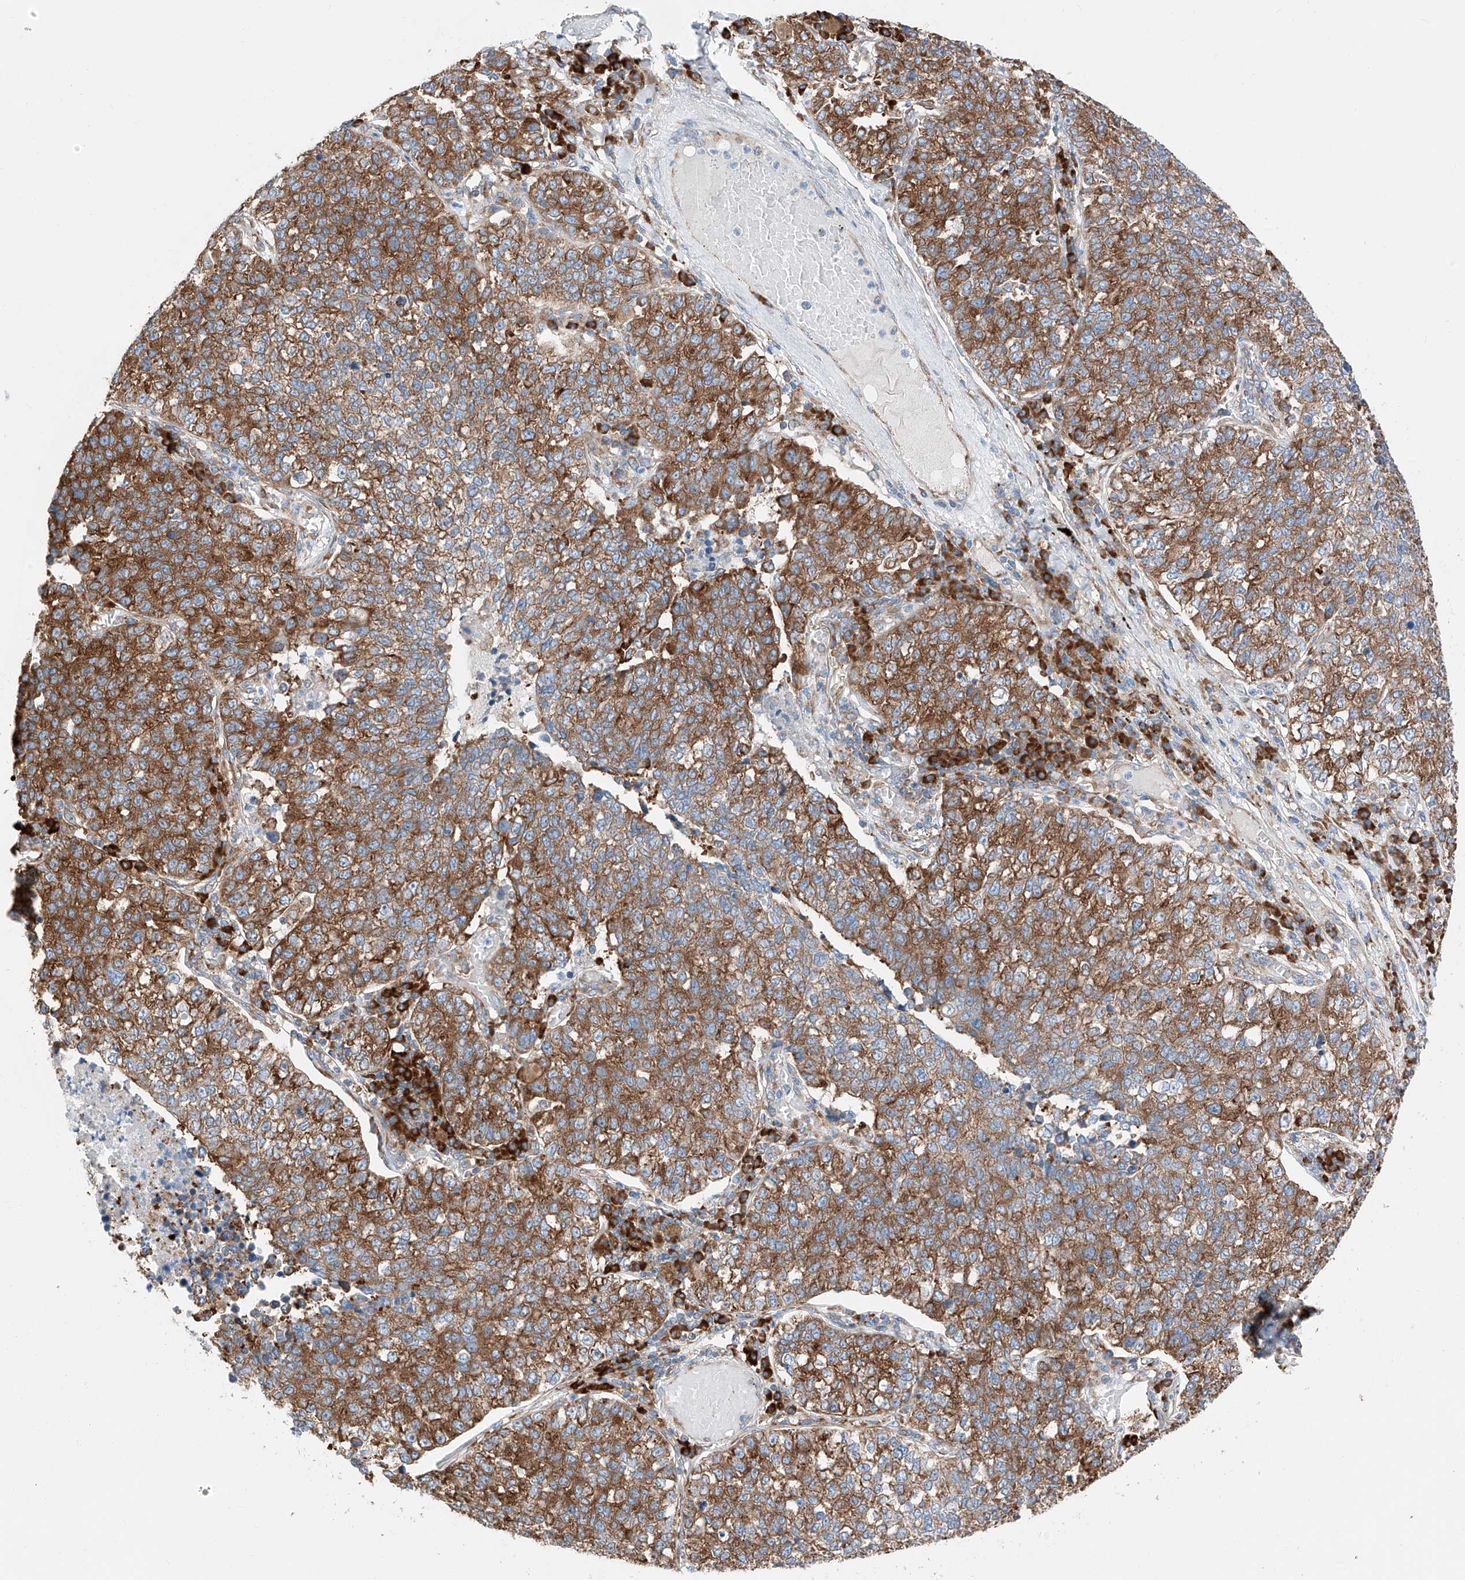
{"staining": {"intensity": "moderate", "quantity": ">75%", "location": "cytoplasmic/membranous"}, "tissue": "lung cancer", "cell_type": "Tumor cells", "image_type": "cancer", "snomed": [{"axis": "morphology", "description": "Adenocarcinoma, NOS"}, {"axis": "topography", "description": "Lung"}], "caption": "Lung cancer (adenocarcinoma) stained for a protein (brown) shows moderate cytoplasmic/membranous positive expression in approximately >75% of tumor cells.", "gene": "CRELD1", "patient": {"sex": "male", "age": 49}}